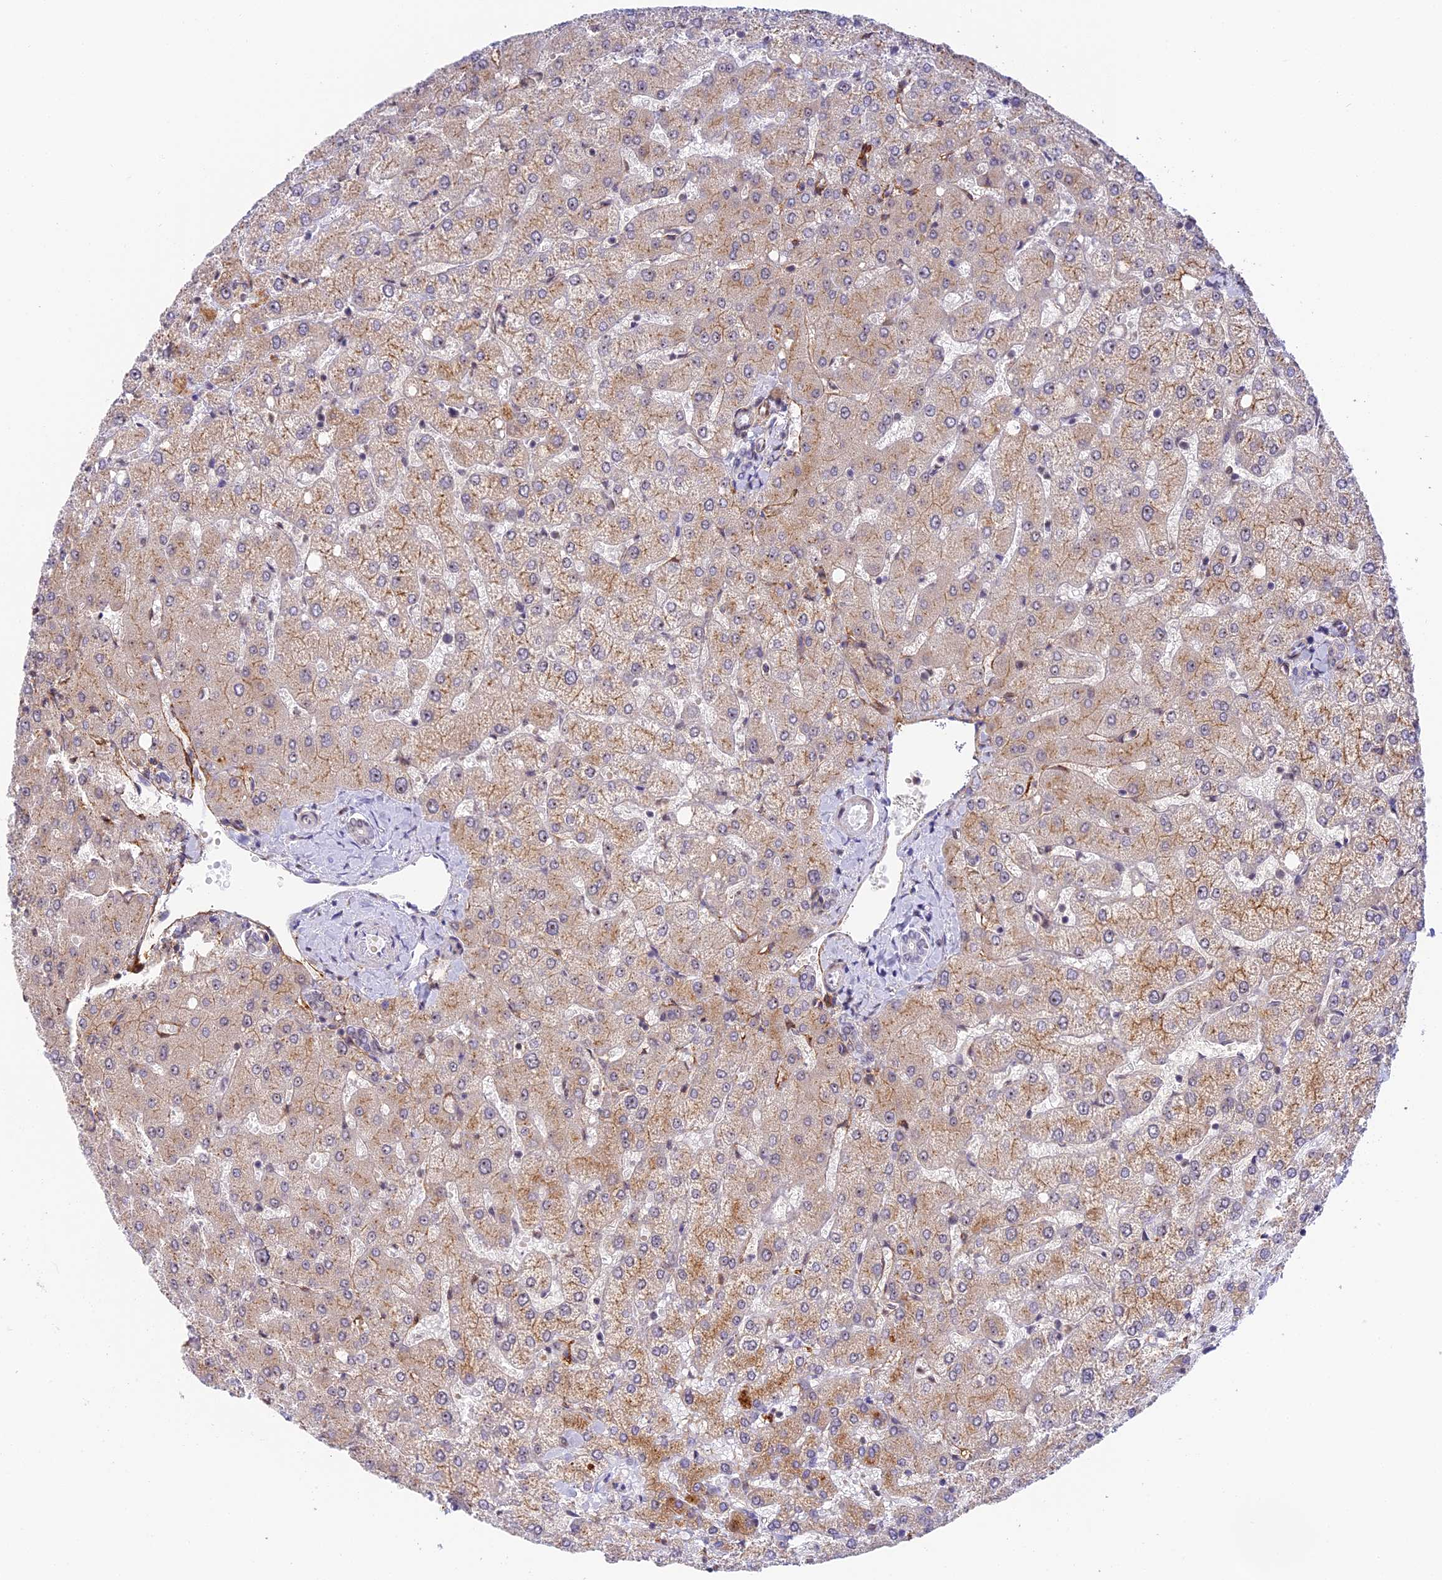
{"staining": {"intensity": "negative", "quantity": "none", "location": "none"}, "tissue": "liver", "cell_type": "Cholangiocytes", "image_type": "normal", "snomed": [{"axis": "morphology", "description": "Normal tissue, NOS"}, {"axis": "topography", "description": "Liver"}], "caption": "Immunohistochemistry (IHC) of unremarkable liver demonstrates no staining in cholangiocytes. (DAB IHC with hematoxylin counter stain).", "gene": "HEATR5B", "patient": {"sex": "female", "age": 54}}